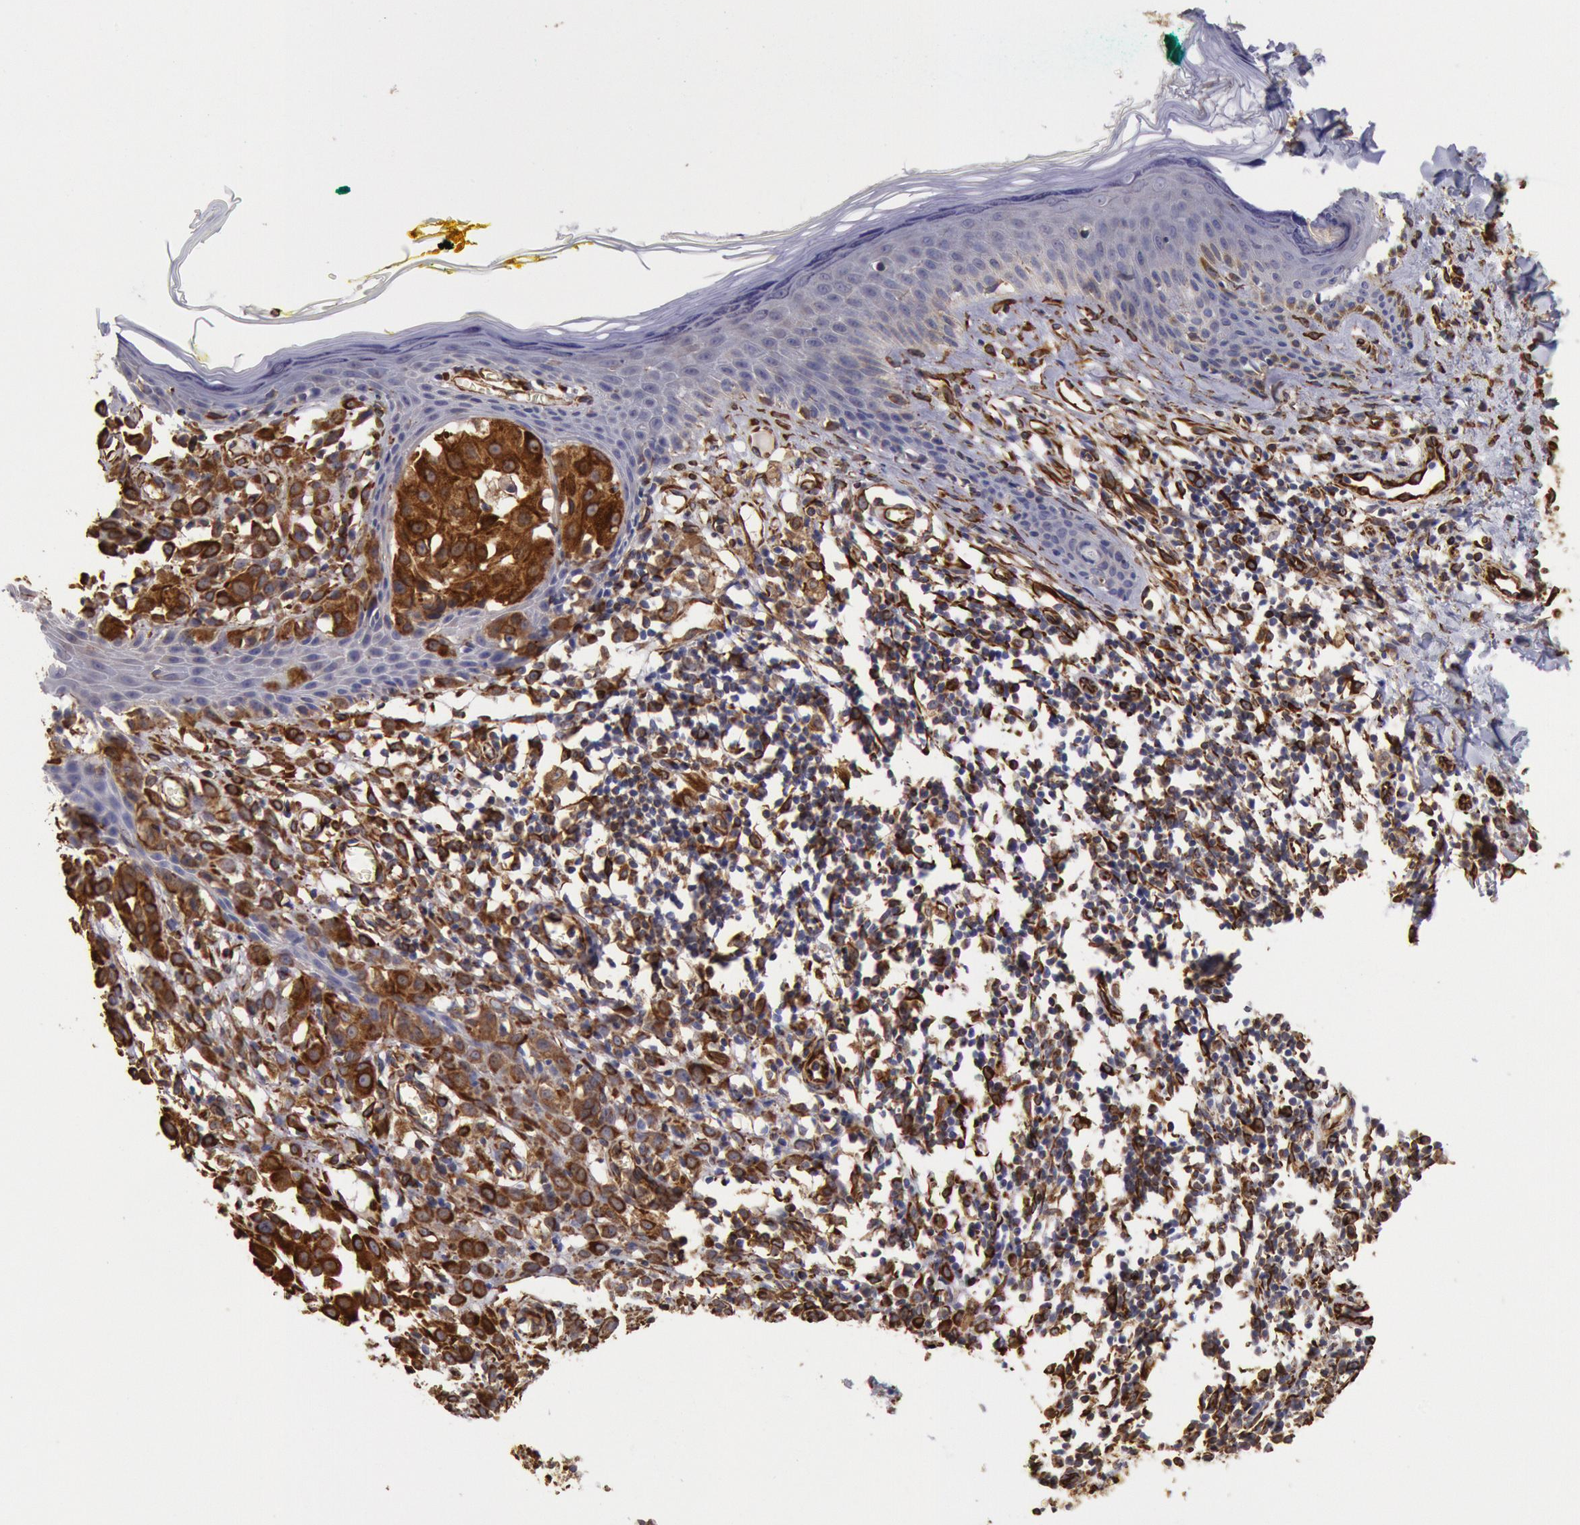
{"staining": {"intensity": "moderate", "quantity": ">75%", "location": "cytoplasmic/membranous"}, "tissue": "melanoma", "cell_type": "Tumor cells", "image_type": "cancer", "snomed": [{"axis": "morphology", "description": "Malignant melanoma, NOS"}, {"axis": "topography", "description": "Skin"}], "caption": "Protein staining displays moderate cytoplasmic/membranous expression in approximately >75% of tumor cells in melanoma.", "gene": "RNF139", "patient": {"sex": "female", "age": 52}}